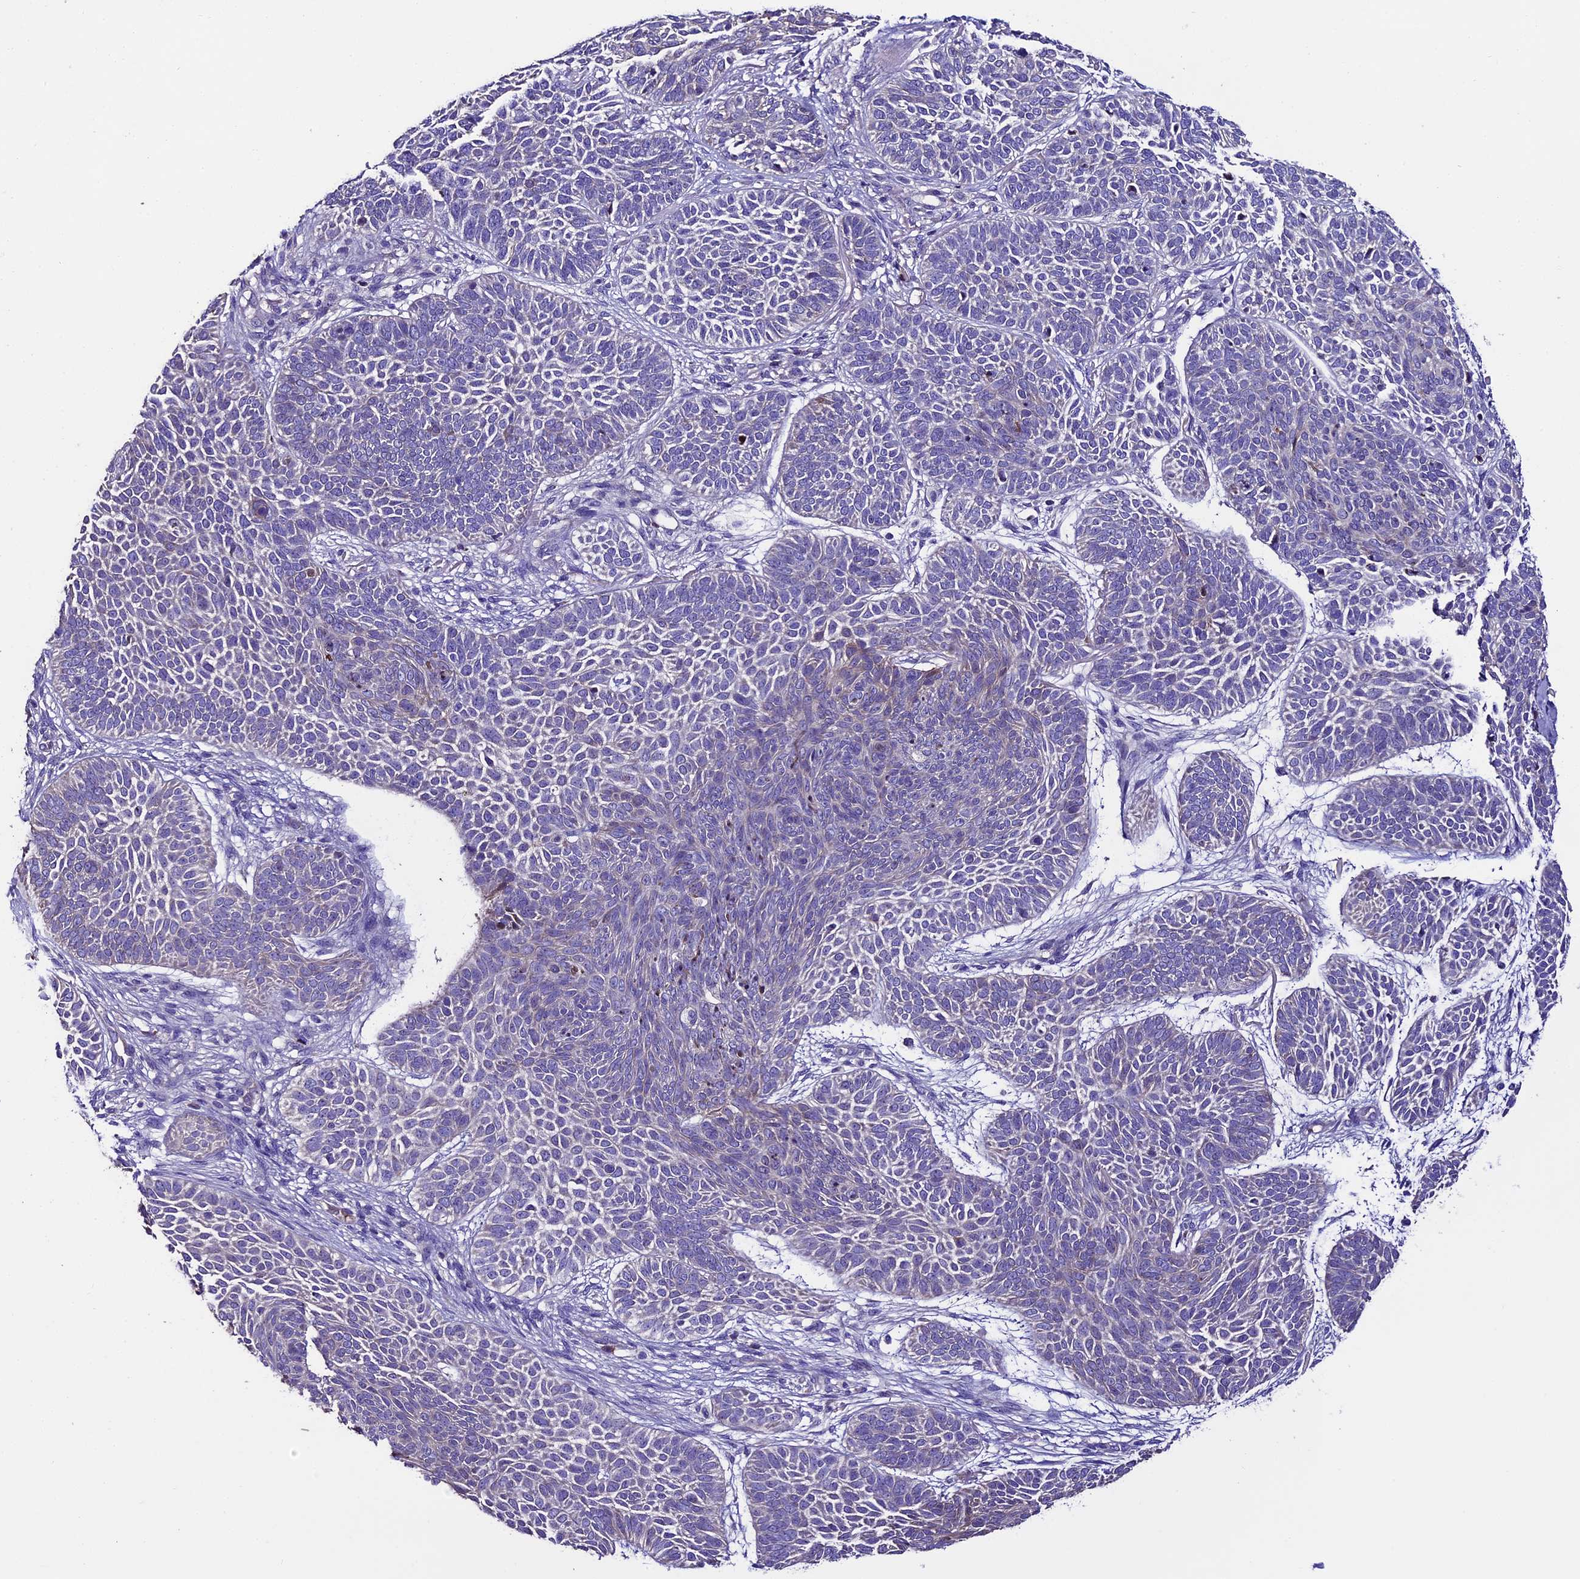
{"staining": {"intensity": "negative", "quantity": "none", "location": "none"}, "tissue": "skin cancer", "cell_type": "Tumor cells", "image_type": "cancer", "snomed": [{"axis": "morphology", "description": "Basal cell carcinoma"}, {"axis": "topography", "description": "Skin"}], "caption": "Tumor cells are negative for brown protein staining in skin cancer (basal cell carcinoma).", "gene": "TCP11L2", "patient": {"sex": "male", "age": 85}}